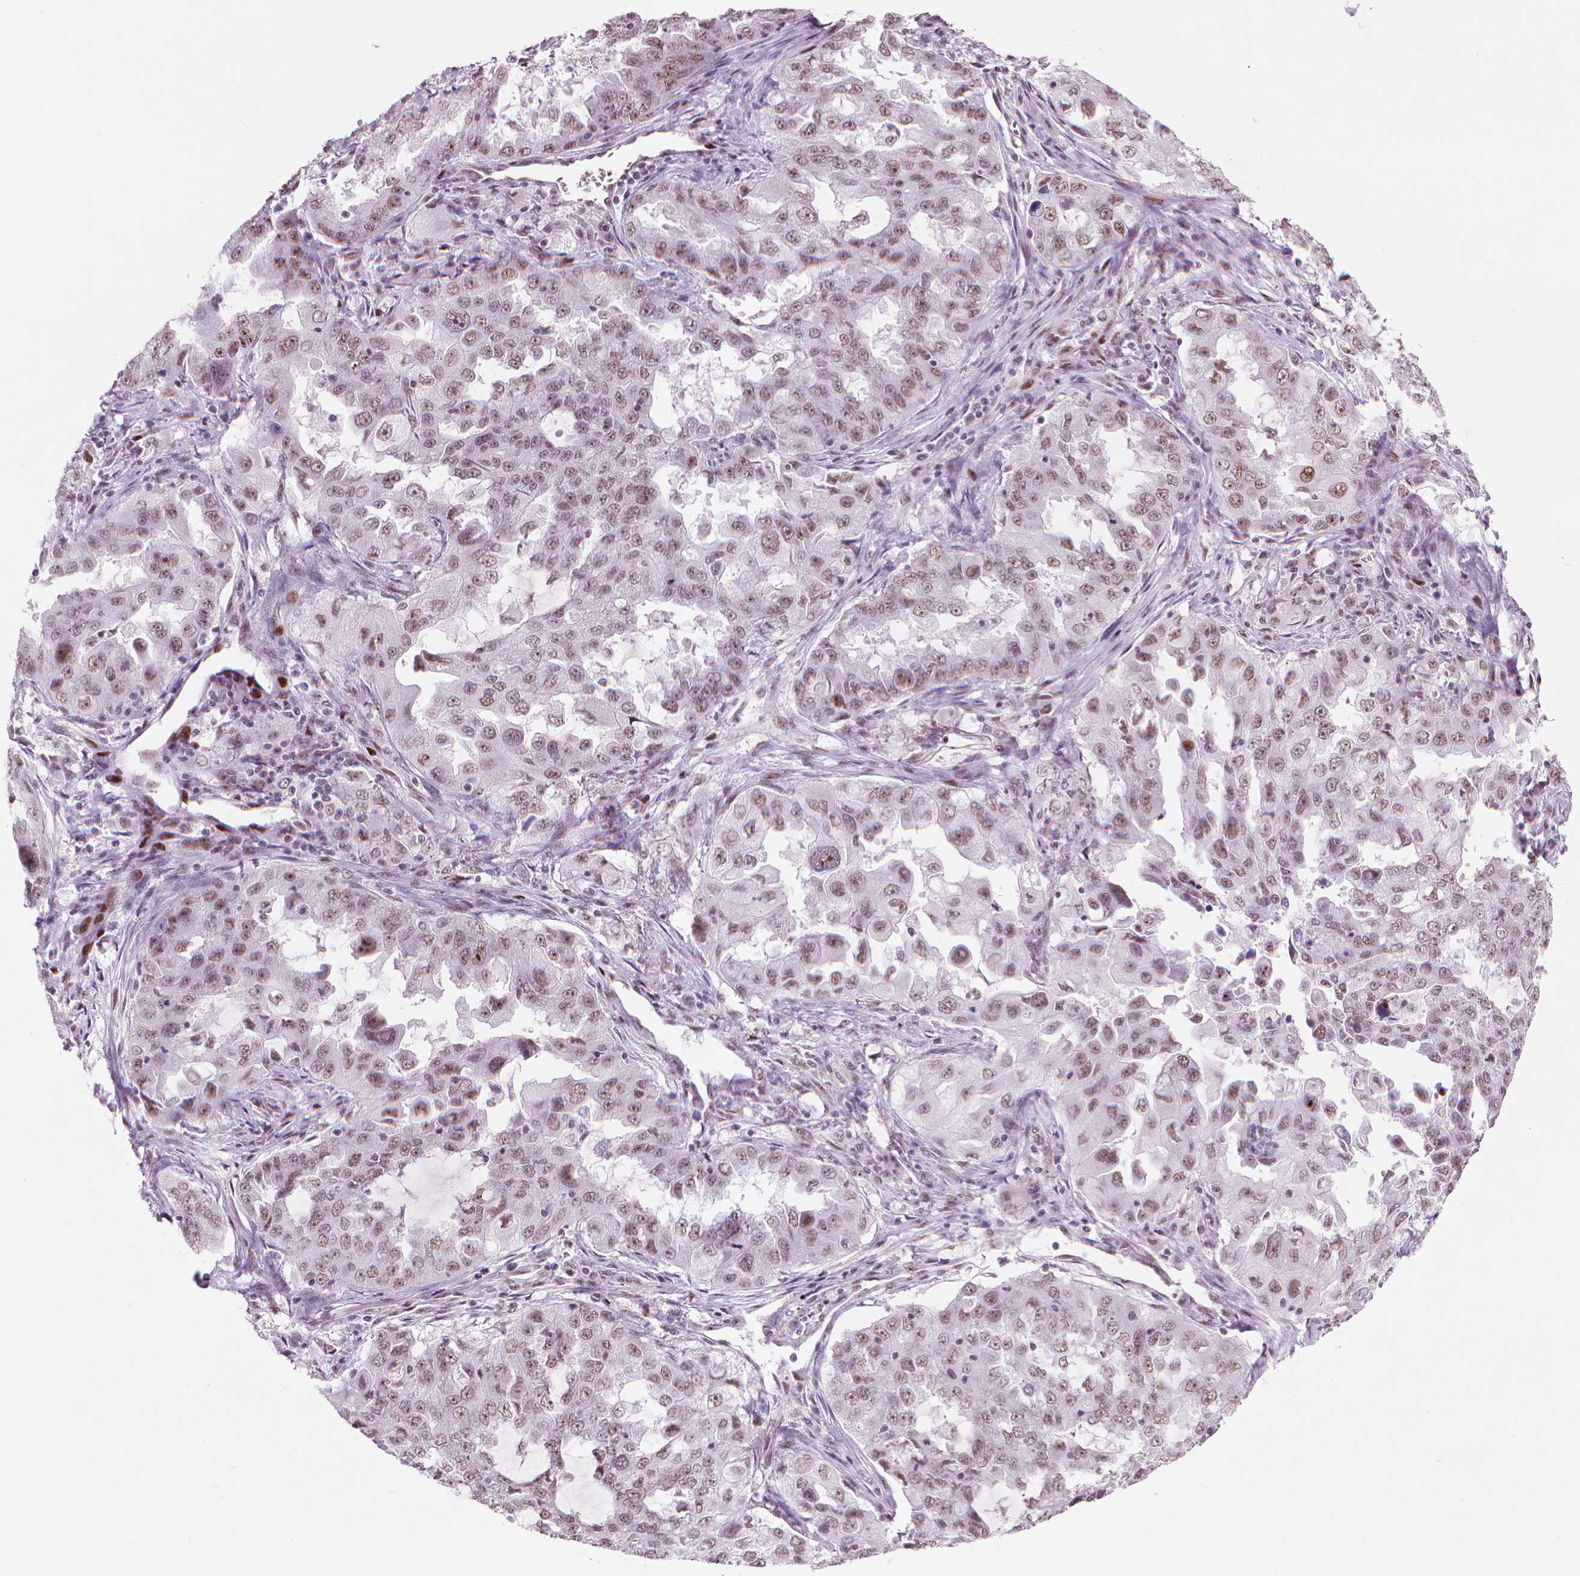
{"staining": {"intensity": "moderate", "quantity": ">75%", "location": "nuclear"}, "tissue": "lung cancer", "cell_type": "Tumor cells", "image_type": "cancer", "snomed": [{"axis": "morphology", "description": "Adenocarcinoma, NOS"}, {"axis": "topography", "description": "Lung"}], "caption": "Approximately >75% of tumor cells in human lung cancer reveal moderate nuclear protein expression as visualized by brown immunohistochemical staining.", "gene": "HES7", "patient": {"sex": "female", "age": 61}}